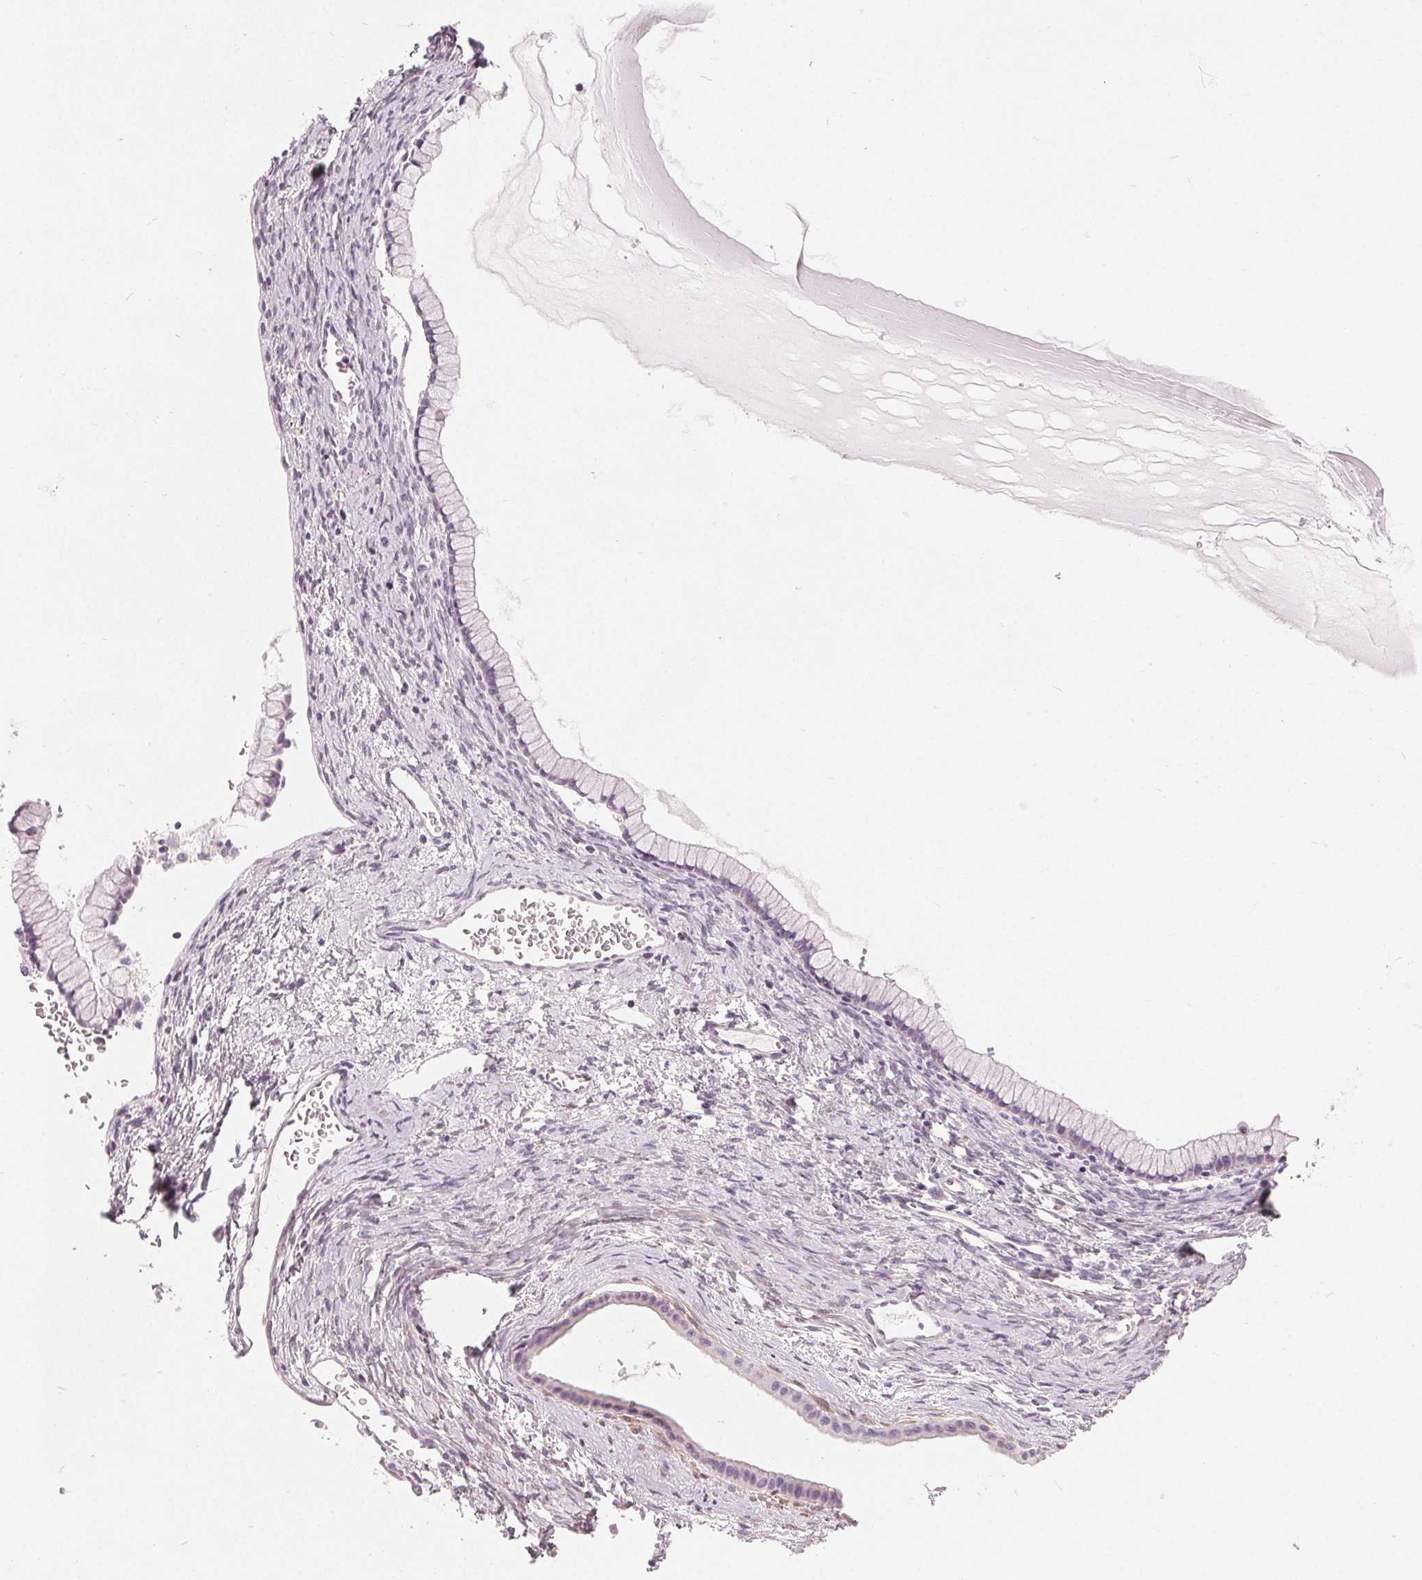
{"staining": {"intensity": "negative", "quantity": "none", "location": "none"}, "tissue": "ovarian cancer", "cell_type": "Tumor cells", "image_type": "cancer", "snomed": [{"axis": "morphology", "description": "Cystadenocarcinoma, mucinous, NOS"}, {"axis": "topography", "description": "Ovary"}], "caption": "Ovarian cancer was stained to show a protein in brown. There is no significant staining in tumor cells.", "gene": "HOPX", "patient": {"sex": "female", "age": 41}}